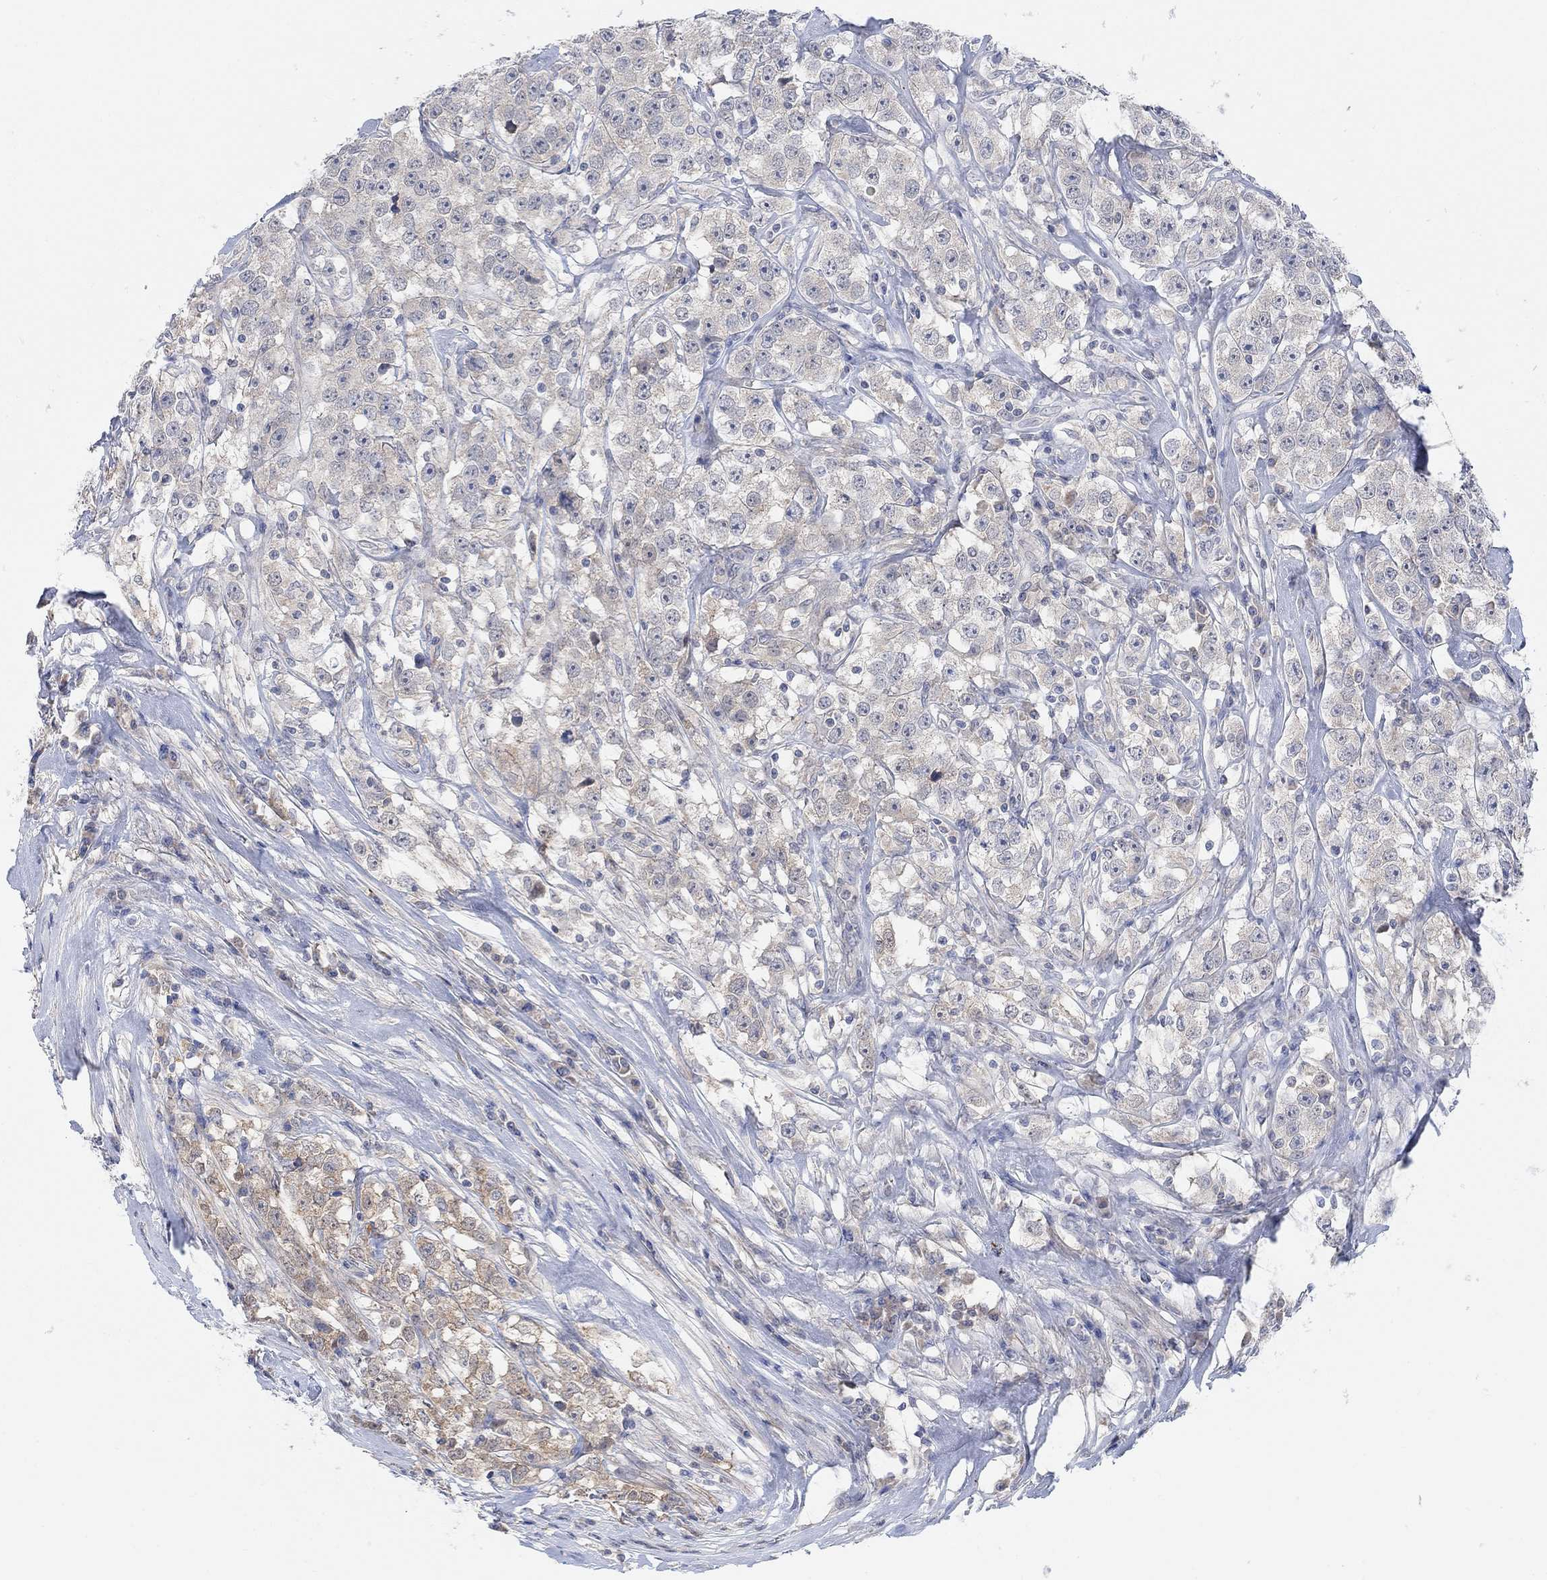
{"staining": {"intensity": "moderate", "quantity": "<25%", "location": "cytoplasmic/membranous"}, "tissue": "testis cancer", "cell_type": "Tumor cells", "image_type": "cancer", "snomed": [{"axis": "morphology", "description": "Seminoma, NOS"}, {"axis": "topography", "description": "Testis"}], "caption": "A high-resolution photomicrograph shows immunohistochemistry (IHC) staining of testis cancer (seminoma), which shows moderate cytoplasmic/membranous expression in about <25% of tumor cells. The staining was performed using DAB (3,3'-diaminobenzidine), with brown indicating positive protein expression. Nuclei are stained blue with hematoxylin.", "gene": "RIMS1", "patient": {"sex": "male", "age": 59}}